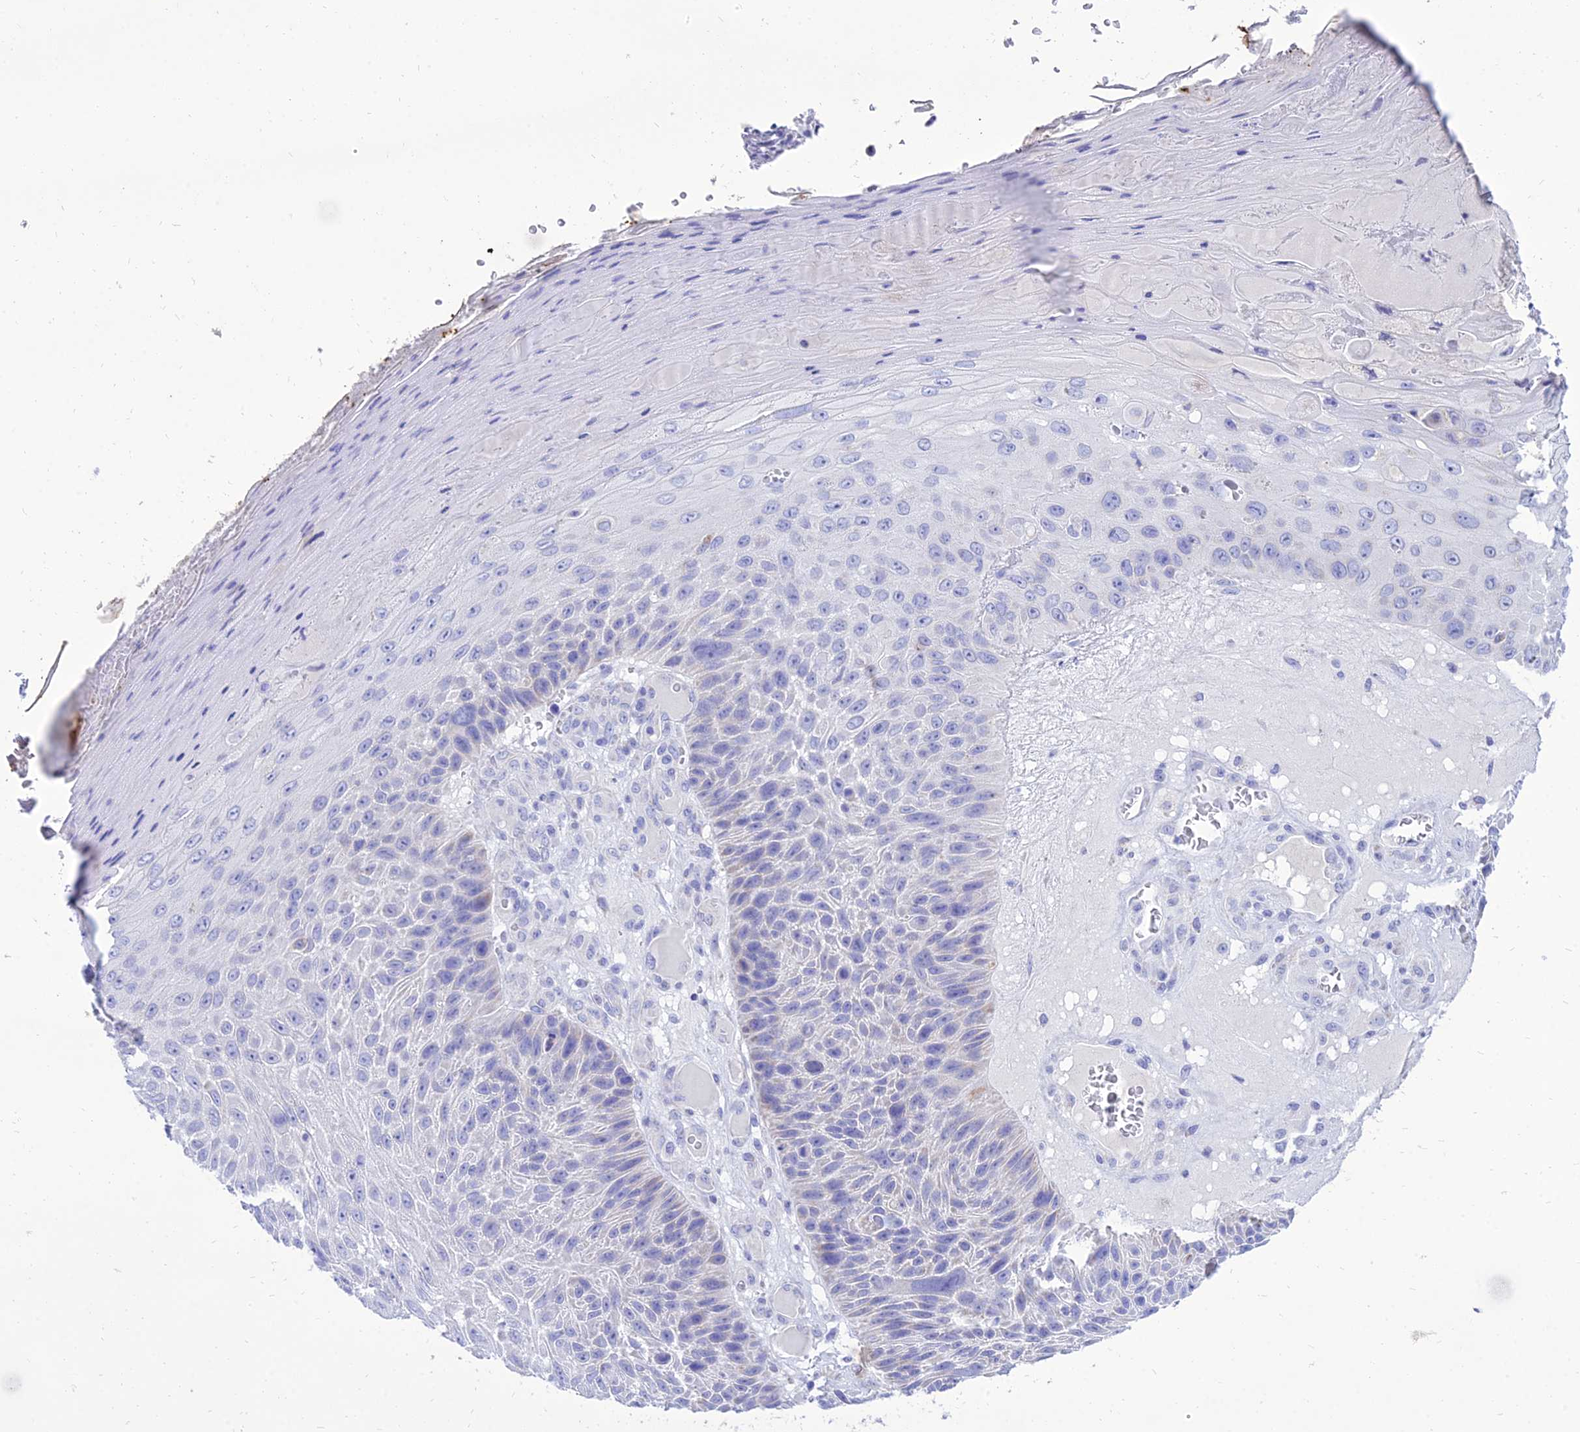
{"staining": {"intensity": "negative", "quantity": "none", "location": "none"}, "tissue": "skin cancer", "cell_type": "Tumor cells", "image_type": "cancer", "snomed": [{"axis": "morphology", "description": "Squamous cell carcinoma, NOS"}, {"axis": "topography", "description": "Skin"}], "caption": "This is a image of immunohistochemistry (IHC) staining of skin squamous cell carcinoma, which shows no positivity in tumor cells.", "gene": "PKN3", "patient": {"sex": "female", "age": 88}}